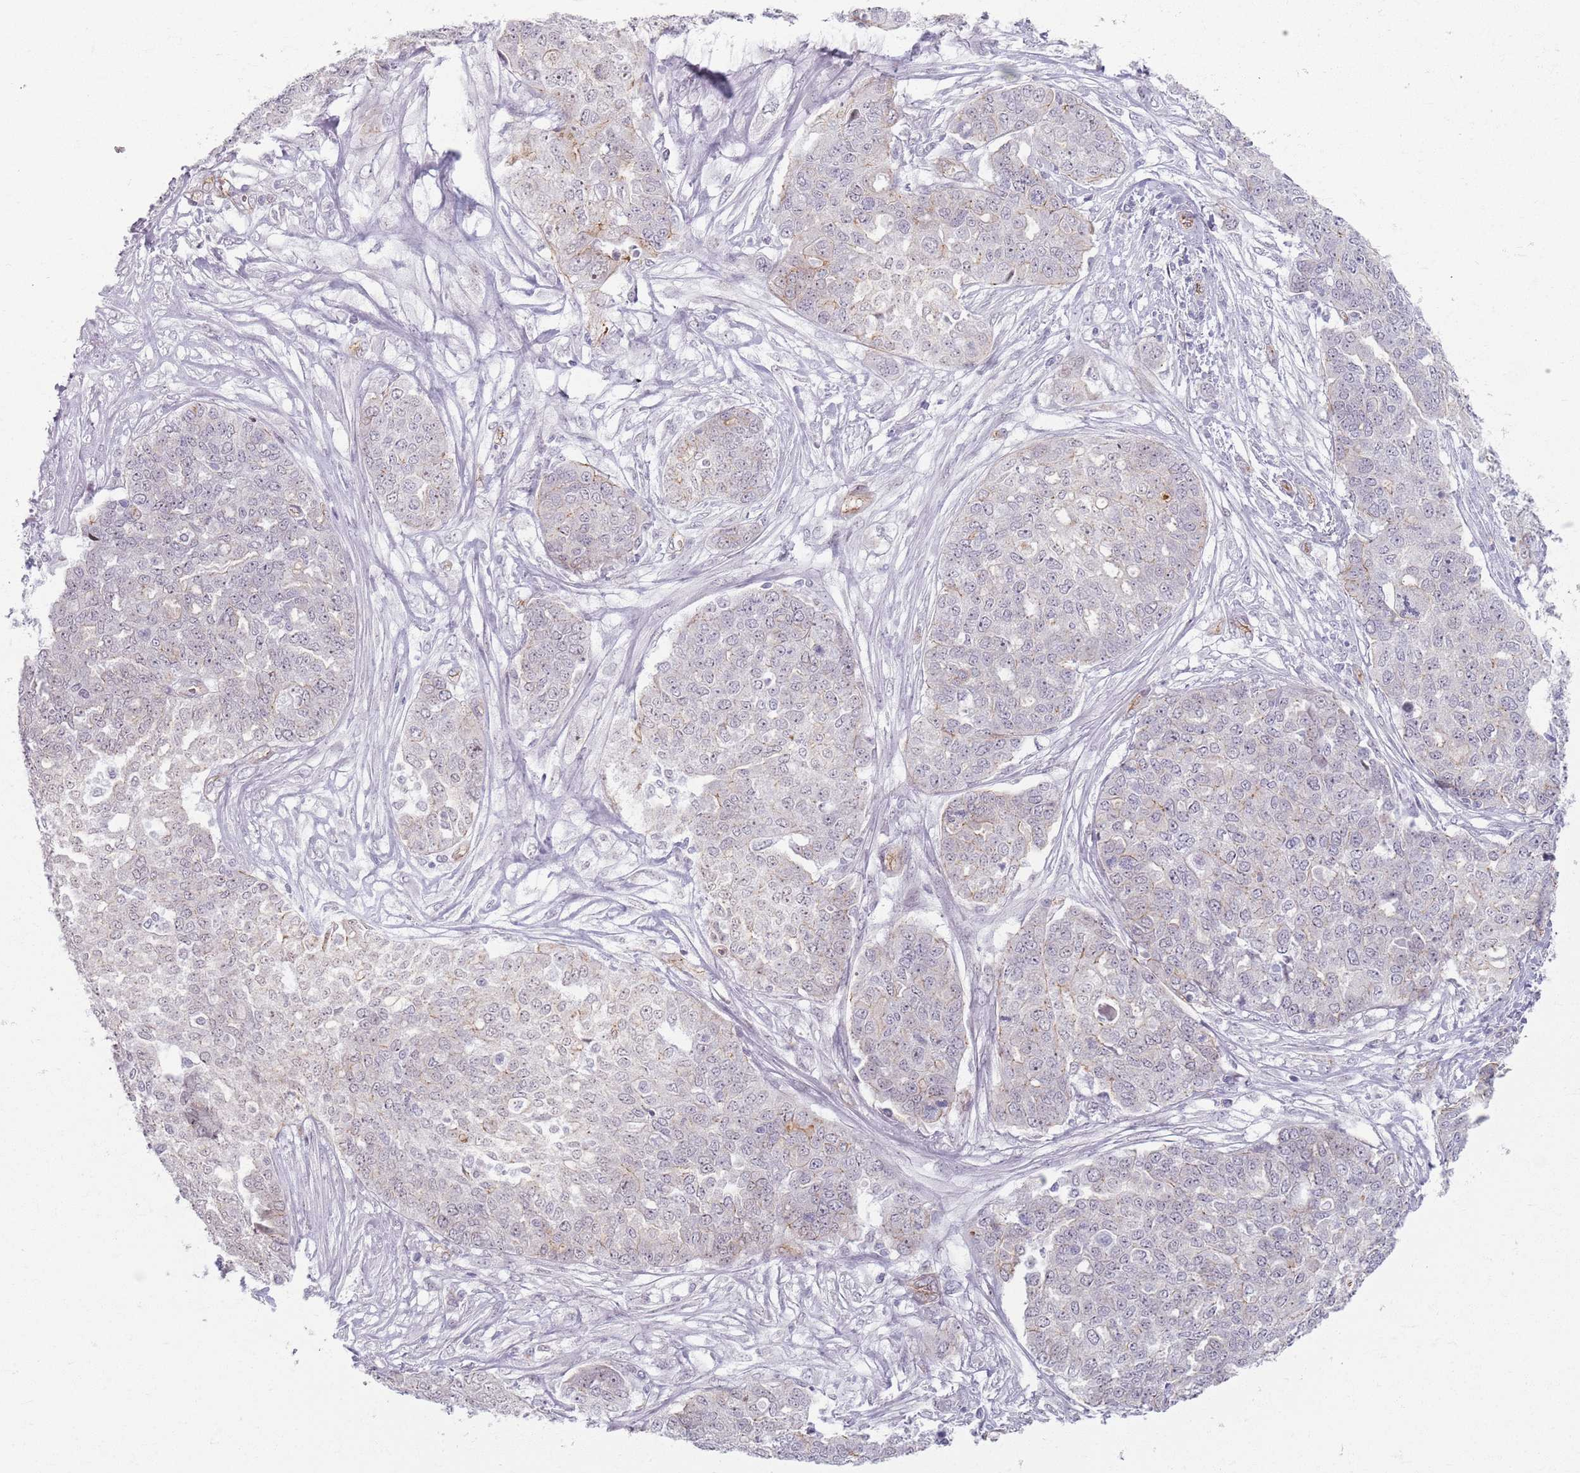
{"staining": {"intensity": "negative", "quantity": "none", "location": "none"}, "tissue": "ovarian cancer", "cell_type": "Tumor cells", "image_type": "cancer", "snomed": [{"axis": "morphology", "description": "Cystadenocarcinoma, serous, NOS"}, {"axis": "topography", "description": "Soft tissue"}, {"axis": "topography", "description": "Ovary"}], "caption": "Tumor cells are negative for brown protein staining in ovarian cancer (serous cystadenocarcinoma).", "gene": "KCNA5", "patient": {"sex": "female", "age": 57}}